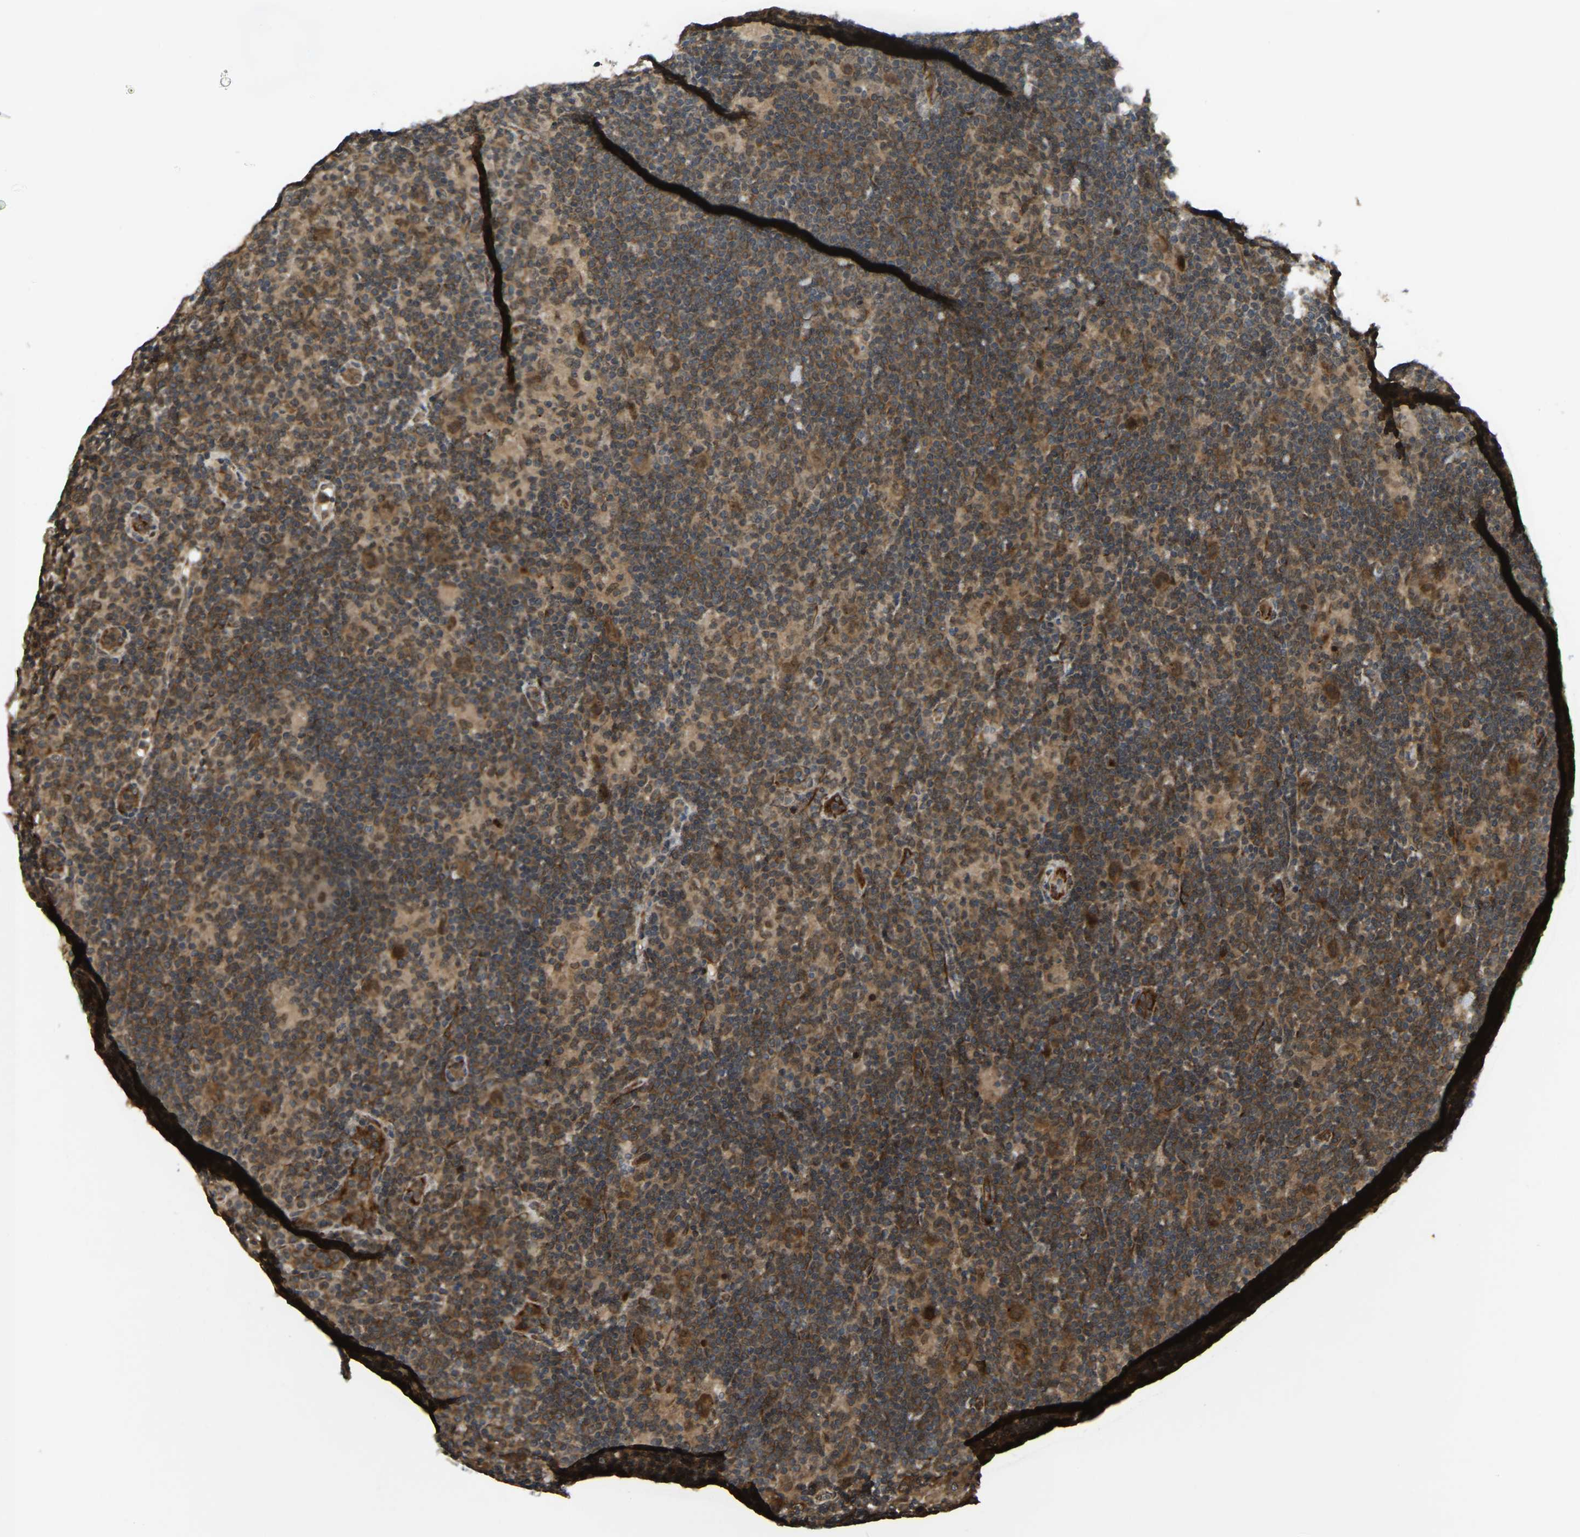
{"staining": {"intensity": "moderate", "quantity": ">75%", "location": "cytoplasmic/membranous,nuclear"}, "tissue": "lymphoma", "cell_type": "Tumor cells", "image_type": "cancer", "snomed": [{"axis": "morphology", "description": "Hodgkin's disease, NOS"}, {"axis": "topography", "description": "Lymph node"}], "caption": "Immunohistochemistry (IHC) image of neoplastic tissue: lymphoma stained using immunohistochemistry reveals medium levels of moderate protein expression localized specifically in the cytoplasmic/membranous and nuclear of tumor cells, appearing as a cytoplasmic/membranous and nuclear brown color.", "gene": "KIAA1549", "patient": {"sex": "female", "age": 57}}